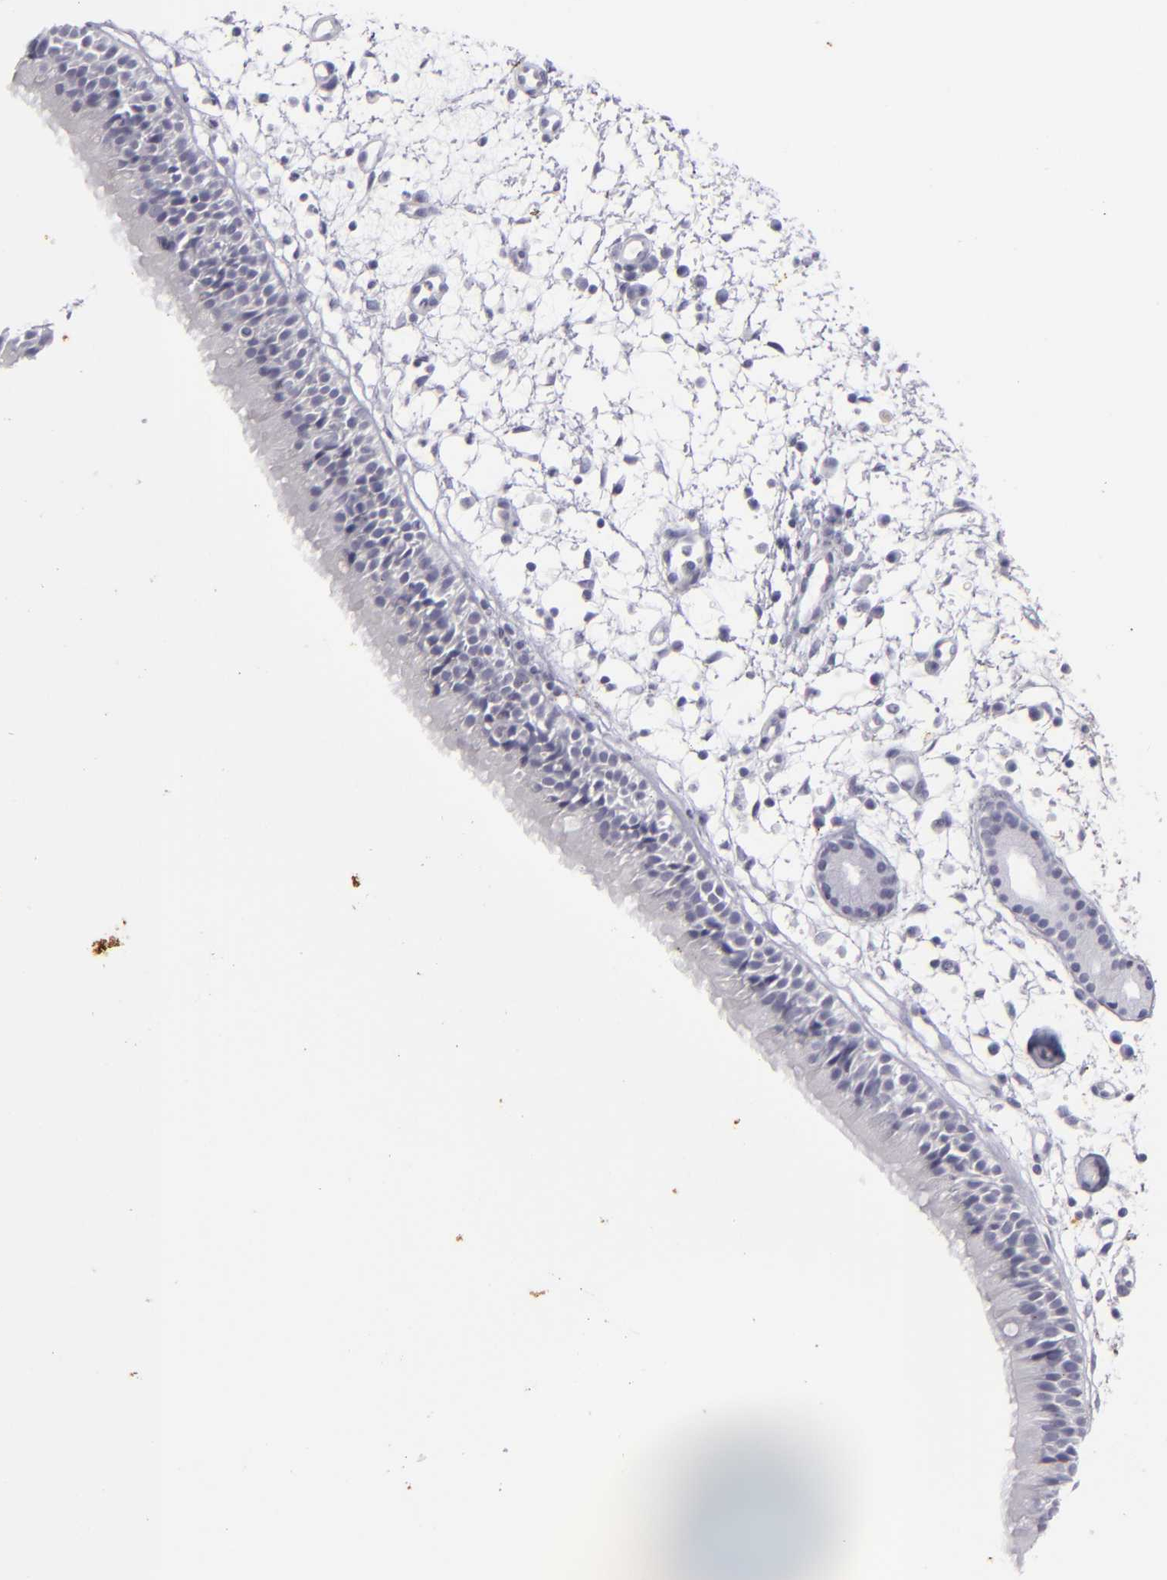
{"staining": {"intensity": "negative", "quantity": "none", "location": "none"}, "tissue": "nasopharynx", "cell_type": "Respiratory epithelial cells", "image_type": "normal", "snomed": [{"axis": "morphology", "description": "Normal tissue, NOS"}, {"axis": "morphology", "description": "Inflammation, NOS"}, {"axis": "morphology", "description": "Malignant melanoma, Metastatic site"}, {"axis": "topography", "description": "Nasopharynx"}], "caption": "An IHC image of unremarkable nasopharynx is shown. There is no staining in respiratory epithelial cells of nasopharynx.", "gene": "KRT1", "patient": {"sex": "female", "age": 55}}